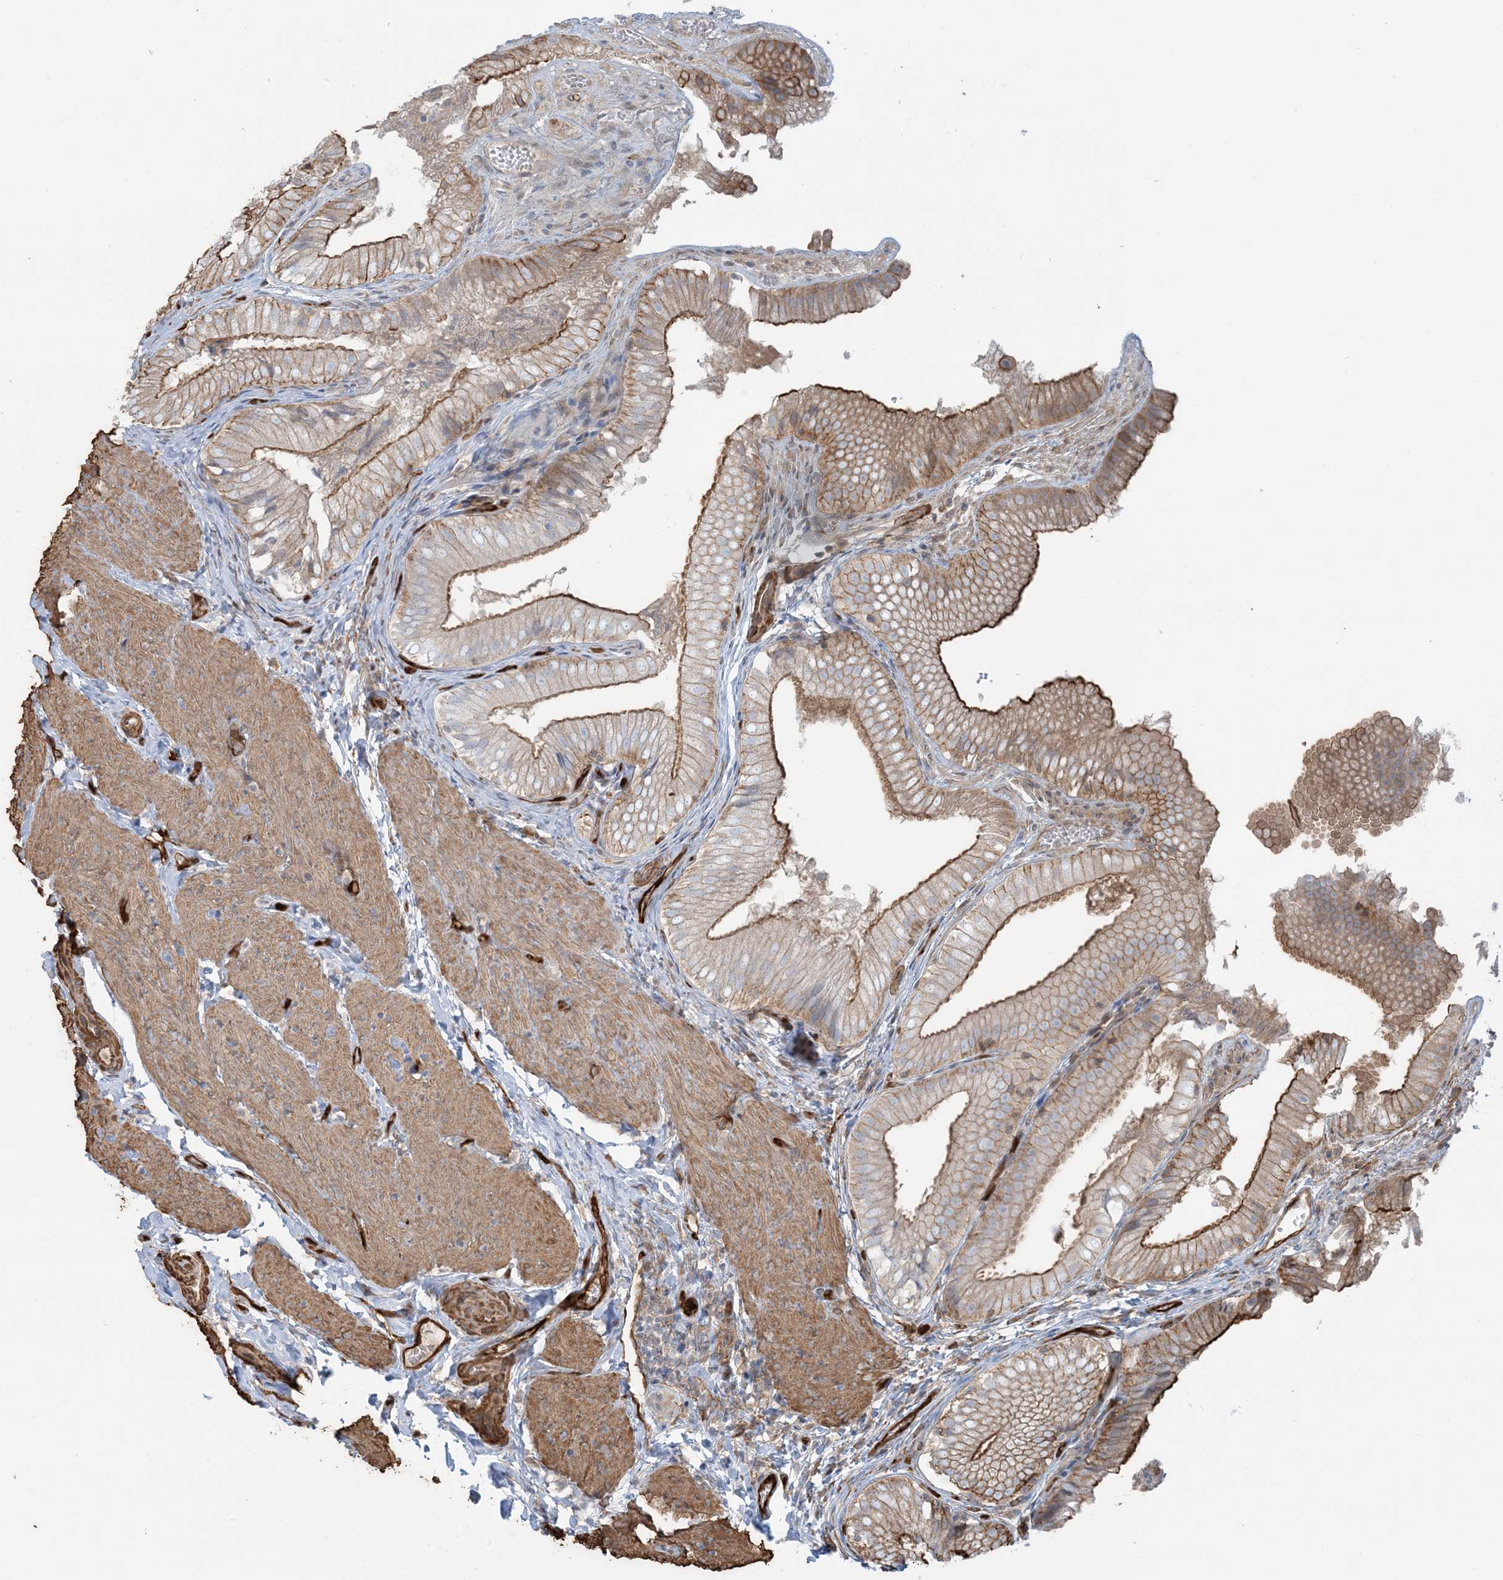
{"staining": {"intensity": "moderate", "quantity": ">75%", "location": "cytoplasmic/membranous"}, "tissue": "gallbladder", "cell_type": "Glandular cells", "image_type": "normal", "snomed": [{"axis": "morphology", "description": "Normal tissue, NOS"}, {"axis": "topography", "description": "Gallbladder"}], "caption": "Gallbladder stained with immunohistochemistry (IHC) reveals moderate cytoplasmic/membranous staining in about >75% of glandular cells.", "gene": "PPM1F", "patient": {"sex": "female", "age": 30}}